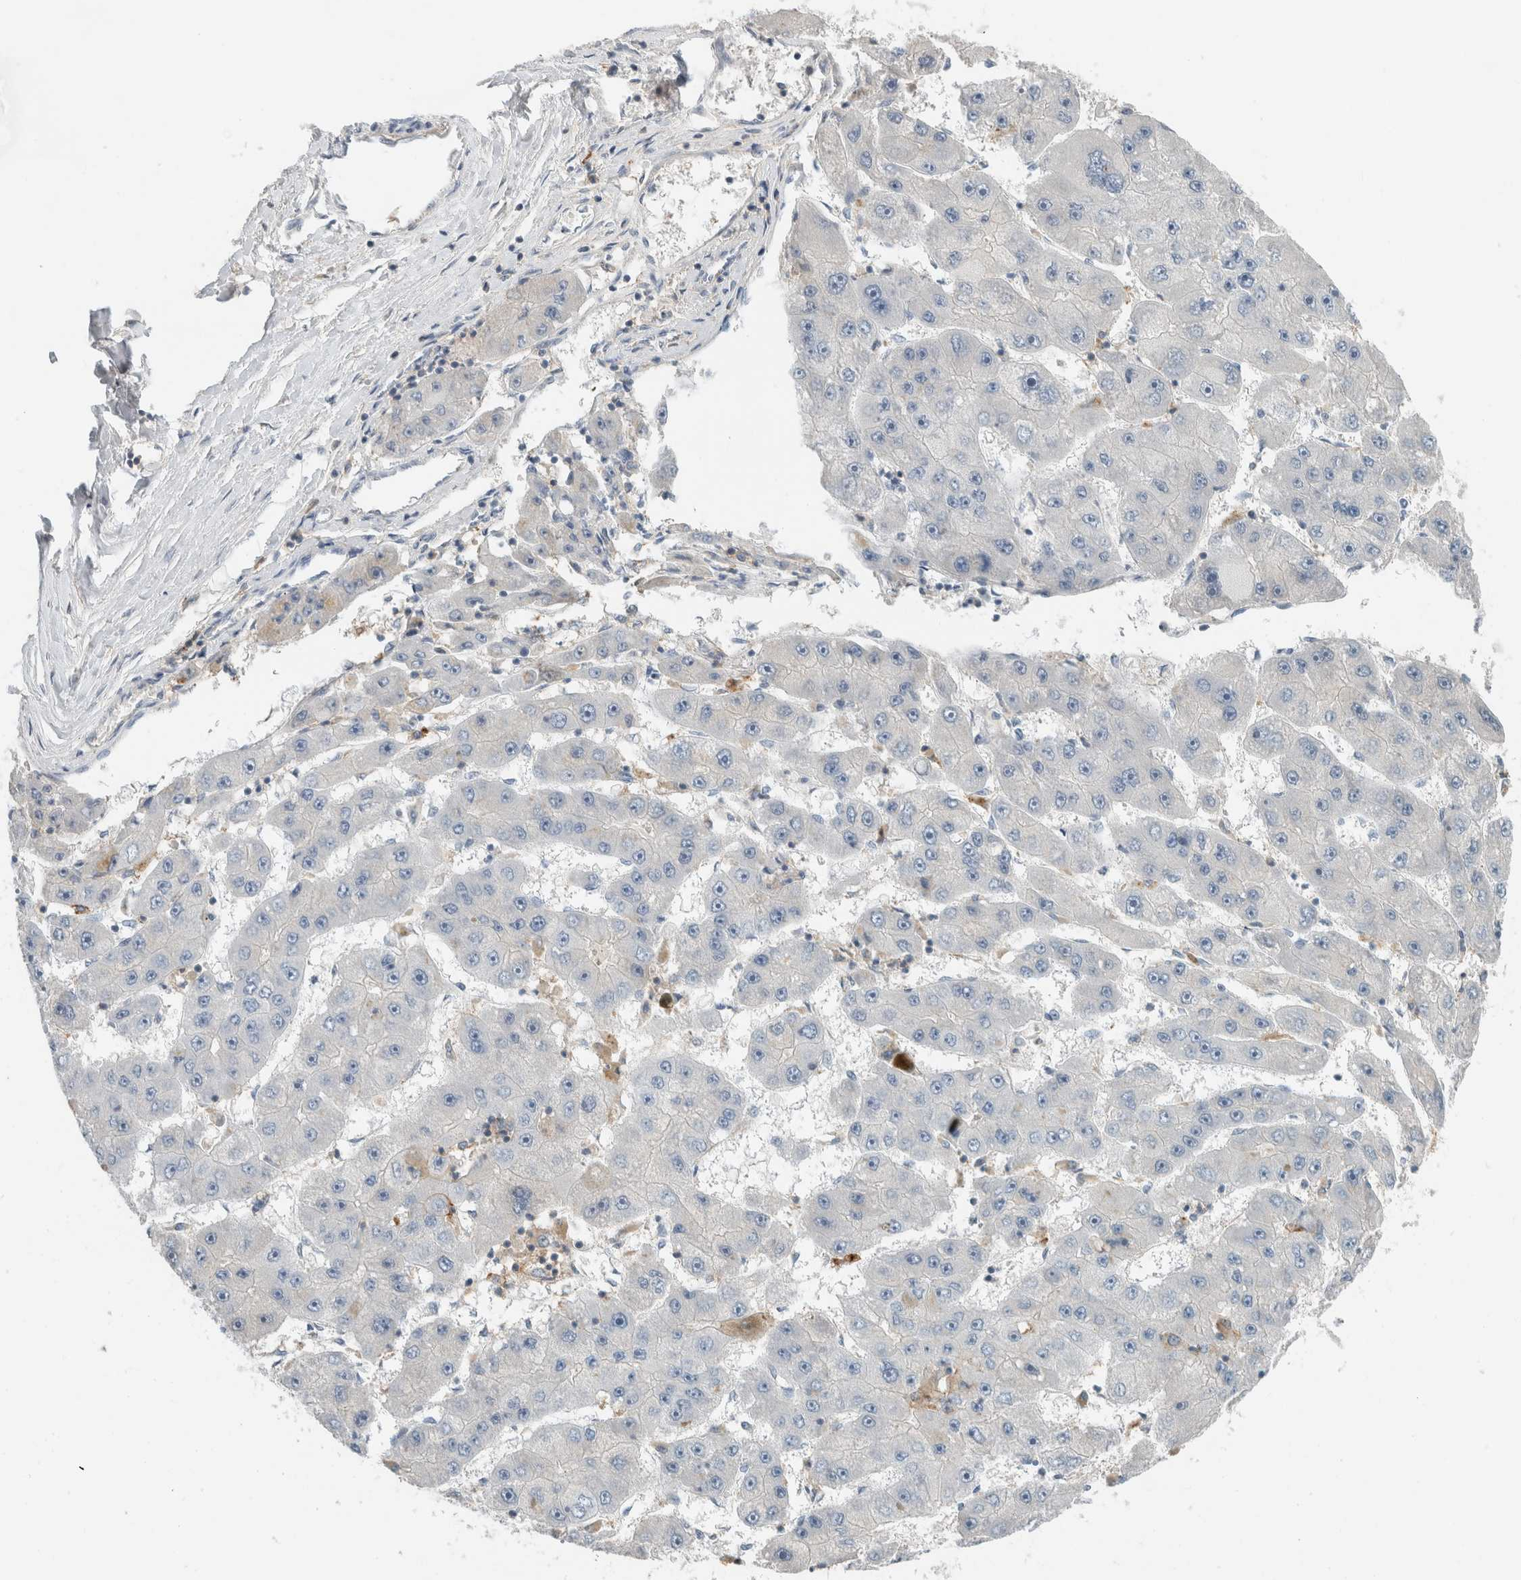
{"staining": {"intensity": "negative", "quantity": "none", "location": "none"}, "tissue": "liver cancer", "cell_type": "Tumor cells", "image_type": "cancer", "snomed": [{"axis": "morphology", "description": "Carcinoma, Hepatocellular, NOS"}, {"axis": "topography", "description": "Liver"}], "caption": "Tumor cells show no significant protein staining in liver cancer (hepatocellular carcinoma).", "gene": "ERCC6L2", "patient": {"sex": "female", "age": 61}}